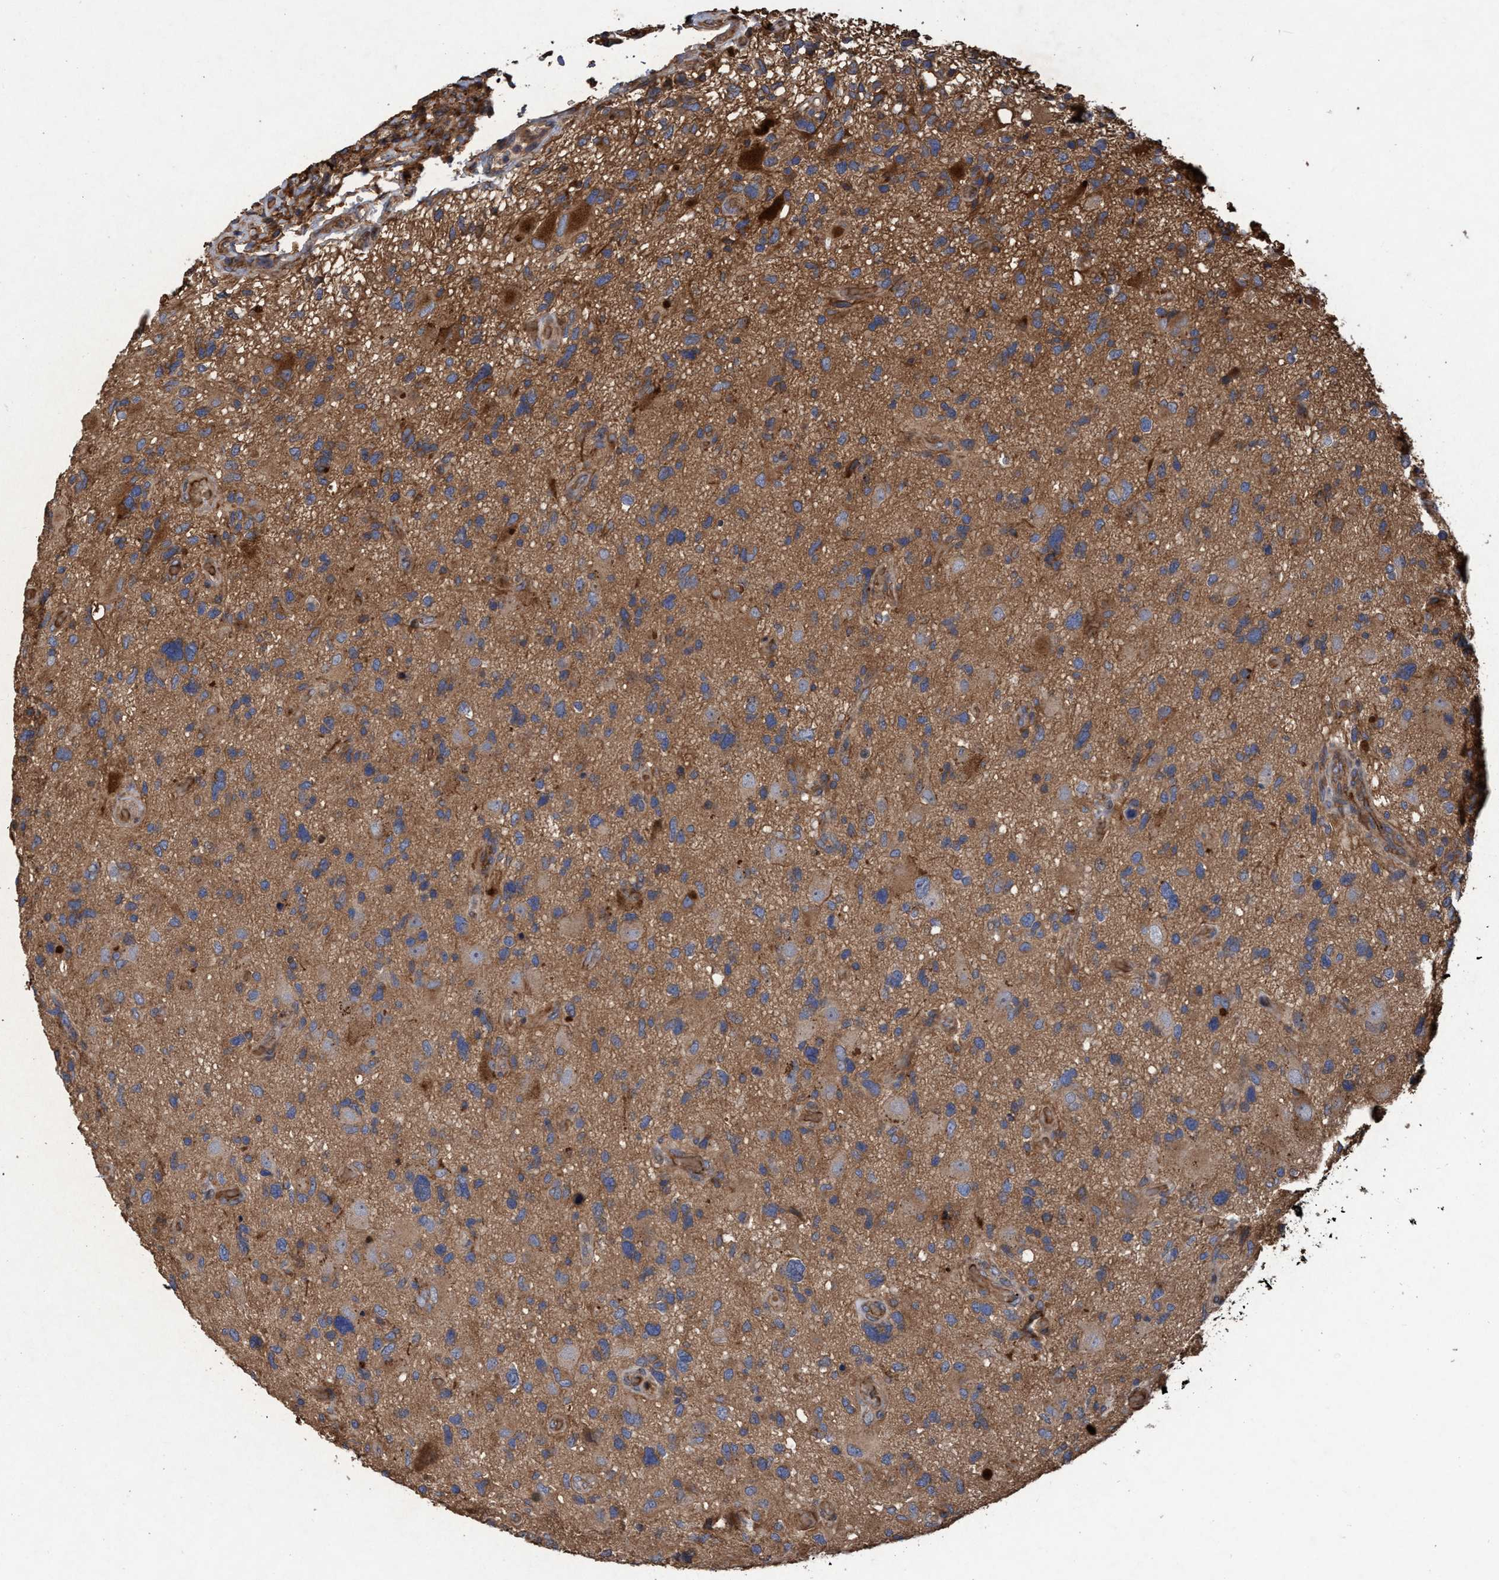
{"staining": {"intensity": "moderate", "quantity": ">75%", "location": "cytoplasmic/membranous"}, "tissue": "glioma", "cell_type": "Tumor cells", "image_type": "cancer", "snomed": [{"axis": "morphology", "description": "Glioma, malignant, High grade"}, {"axis": "topography", "description": "Brain"}], "caption": "Human glioma stained for a protein (brown) exhibits moderate cytoplasmic/membranous positive expression in approximately >75% of tumor cells.", "gene": "CHMP6", "patient": {"sex": "male", "age": 33}}